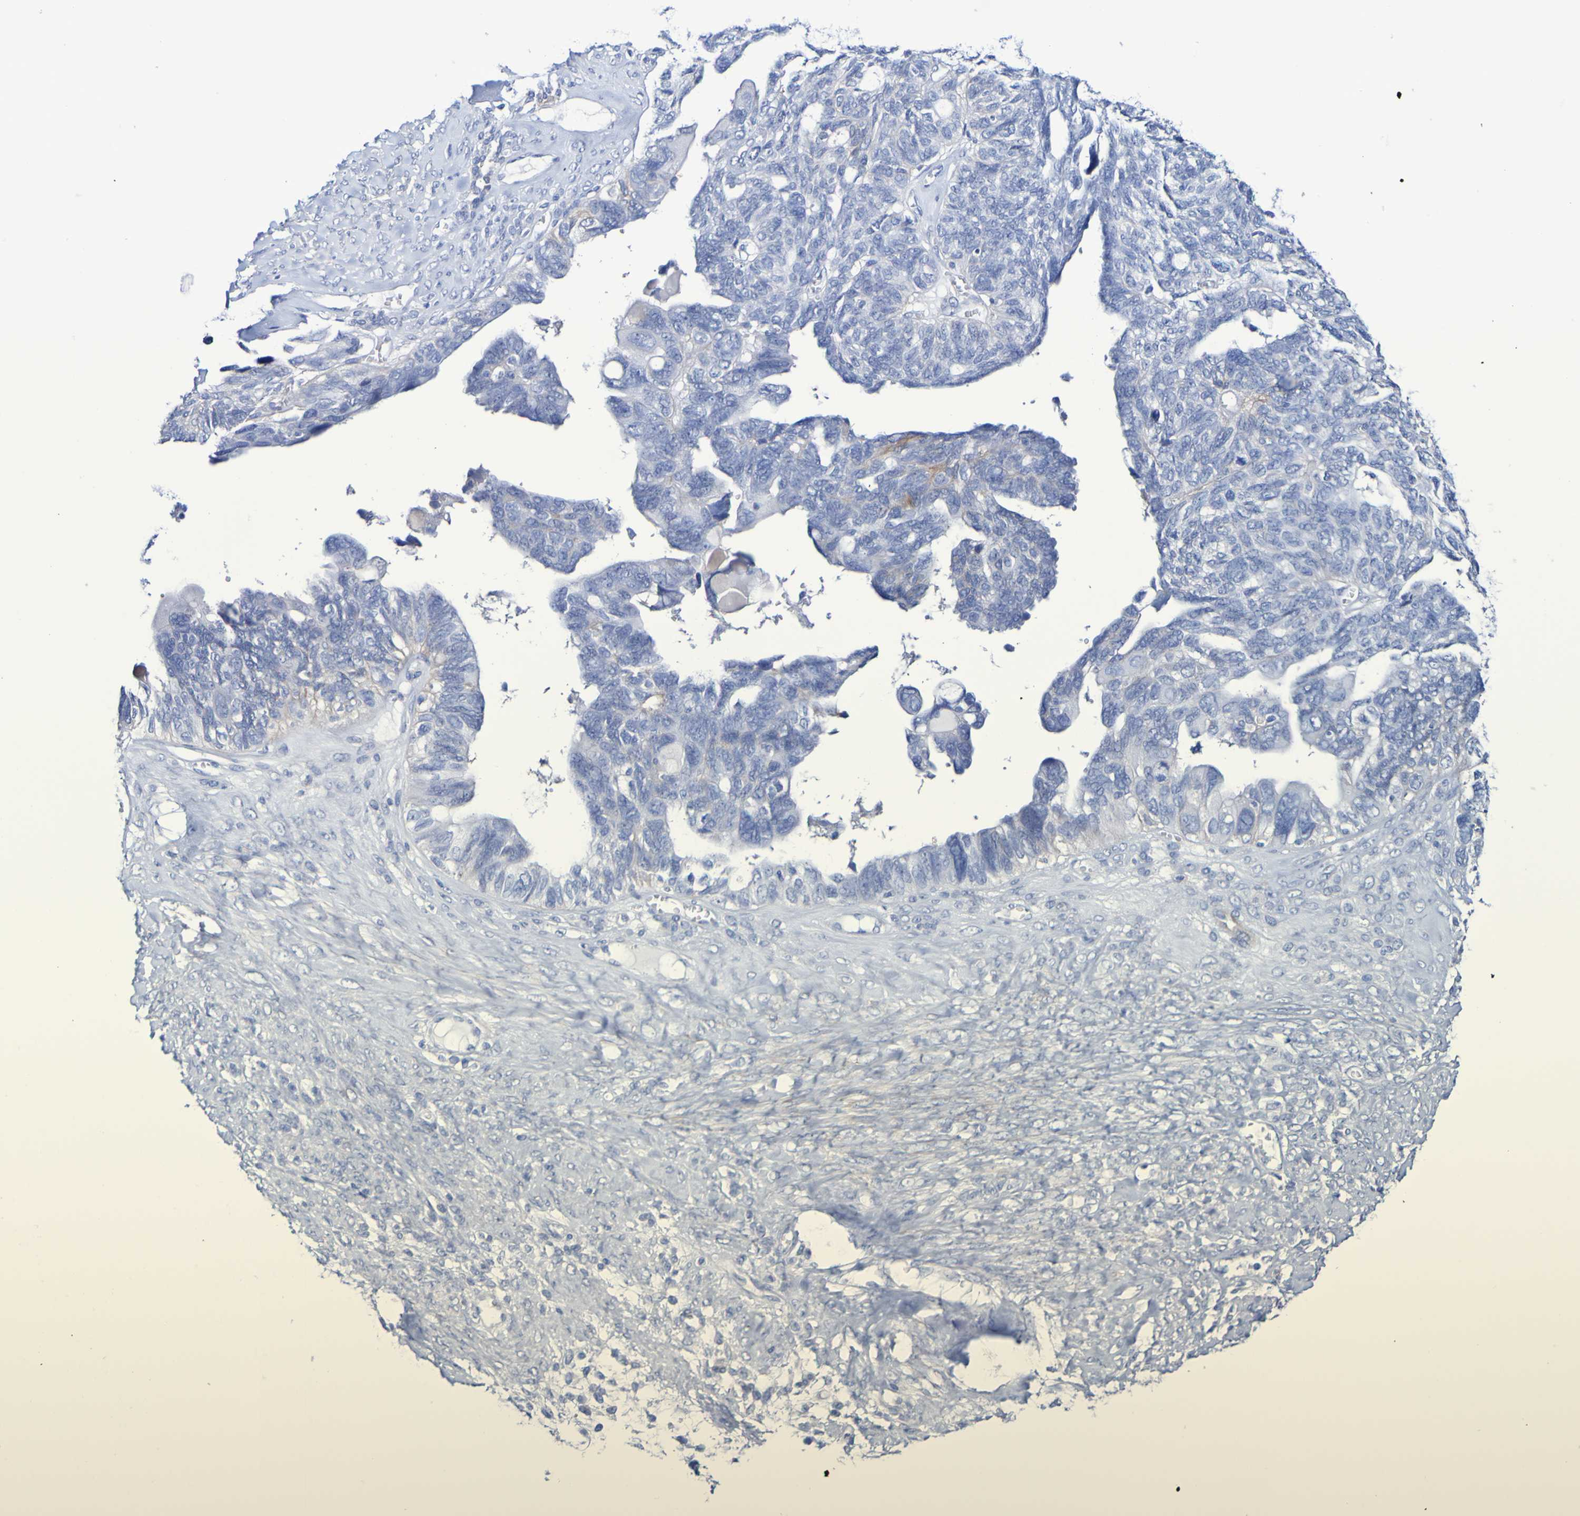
{"staining": {"intensity": "negative", "quantity": "none", "location": "none"}, "tissue": "ovarian cancer", "cell_type": "Tumor cells", "image_type": "cancer", "snomed": [{"axis": "morphology", "description": "Cystadenocarcinoma, serous, NOS"}, {"axis": "topography", "description": "Ovary"}], "caption": "This is an immunohistochemistry (IHC) histopathology image of serous cystadenocarcinoma (ovarian). There is no staining in tumor cells.", "gene": "SGCB", "patient": {"sex": "female", "age": 79}}